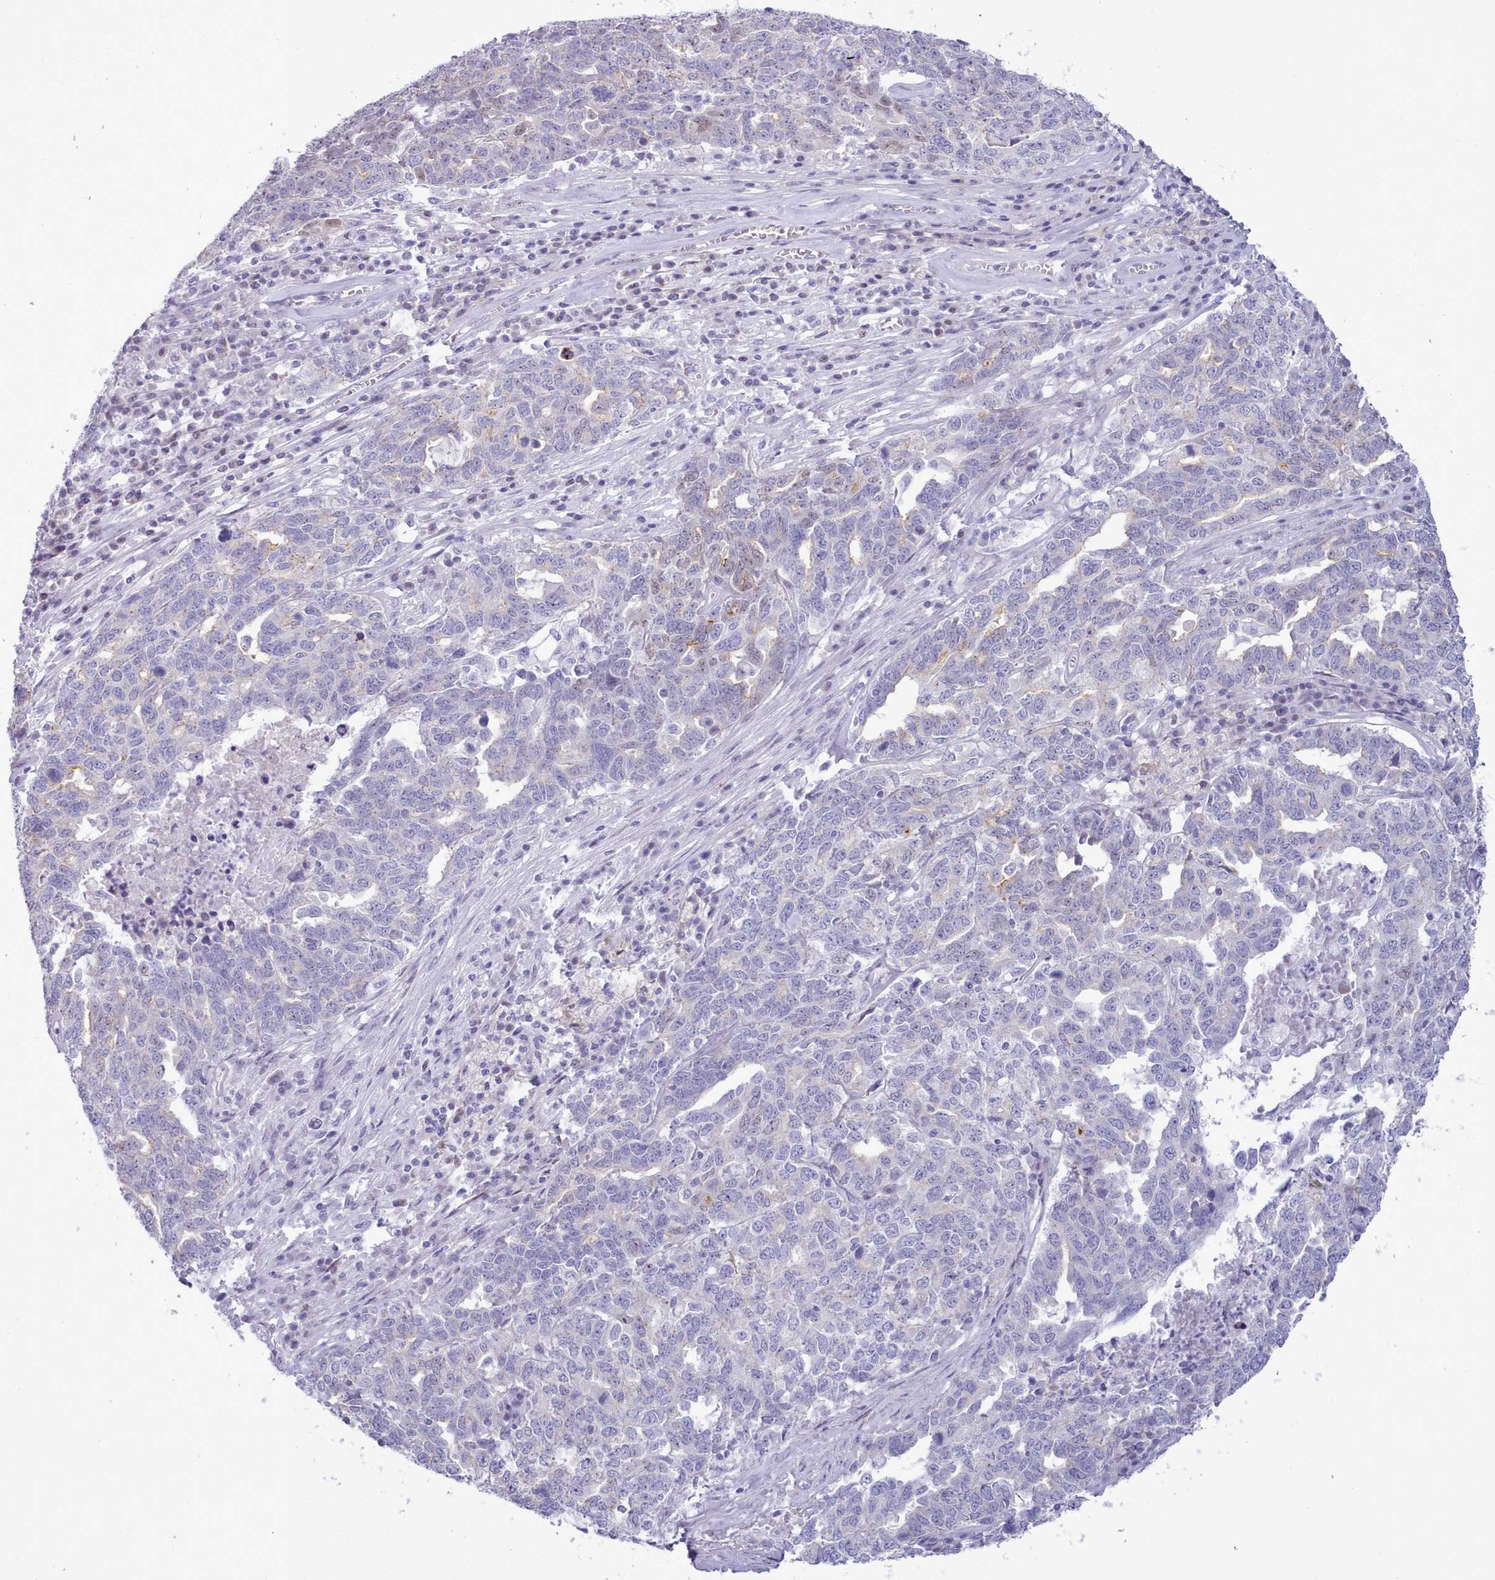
{"staining": {"intensity": "moderate", "quantity": "<25%", "location": "cytoplasmic/membranous"}, "tissue": "ovarian cancer", "cell_type": "Tumor cells", "image_type": "cancer", "snomed": [{"axis": "morphology", "description": "Carcinoma, endometroid"}, {"axis": "topography", "description": "Ovary"}], "caption": "Human ovarian cancer (endometroid carcinoma) stained with a brown dye exhibits moderate cytoplasmic/membranous positive staining in about <25% of tumor cells.", "gene": "TMEM253", "patient": {"sex": "female", "age": 62}}